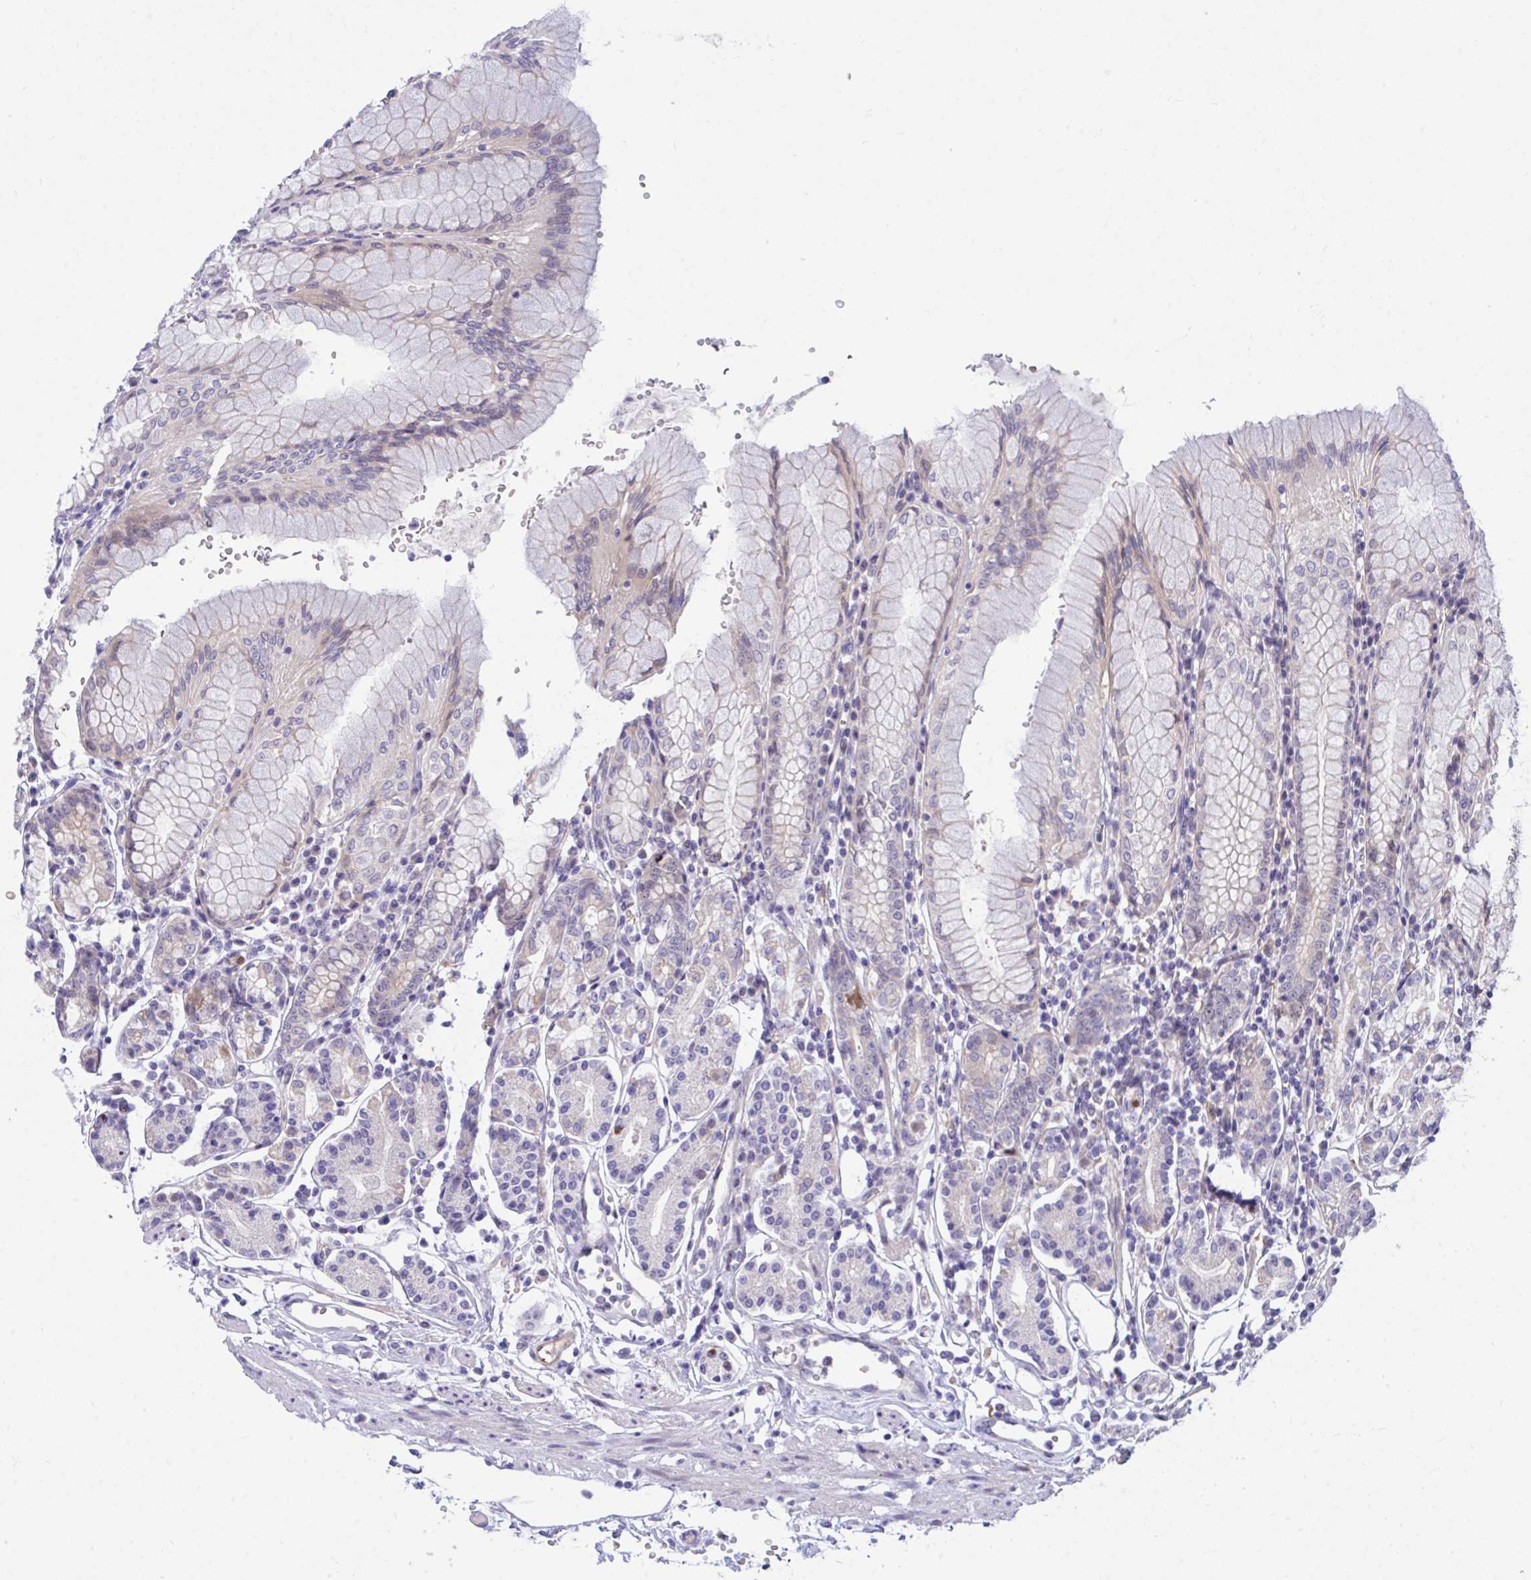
{"staining": {"intensity": "weak", "quantity": "<25%", "location": "cytoplasmic/membranous,nuclear"}, "tissue": "stomach", "cell_type": "Glandular cells", "image_type": "normal", "snomed": [{"axis": "morphology", "description": "Normal tissue, NOS"}, {"axis": "topography", "description": "Stomach"}], "caption": "Immunohistochemistry micrograph of unremarkable stomach: human stomach stained with DAB (3,3'-diaminobenzidine) displays no significant protein expression in glandular cells.", "gene": "CENPQ", "patient": {"sex": "female", "age": 62}}